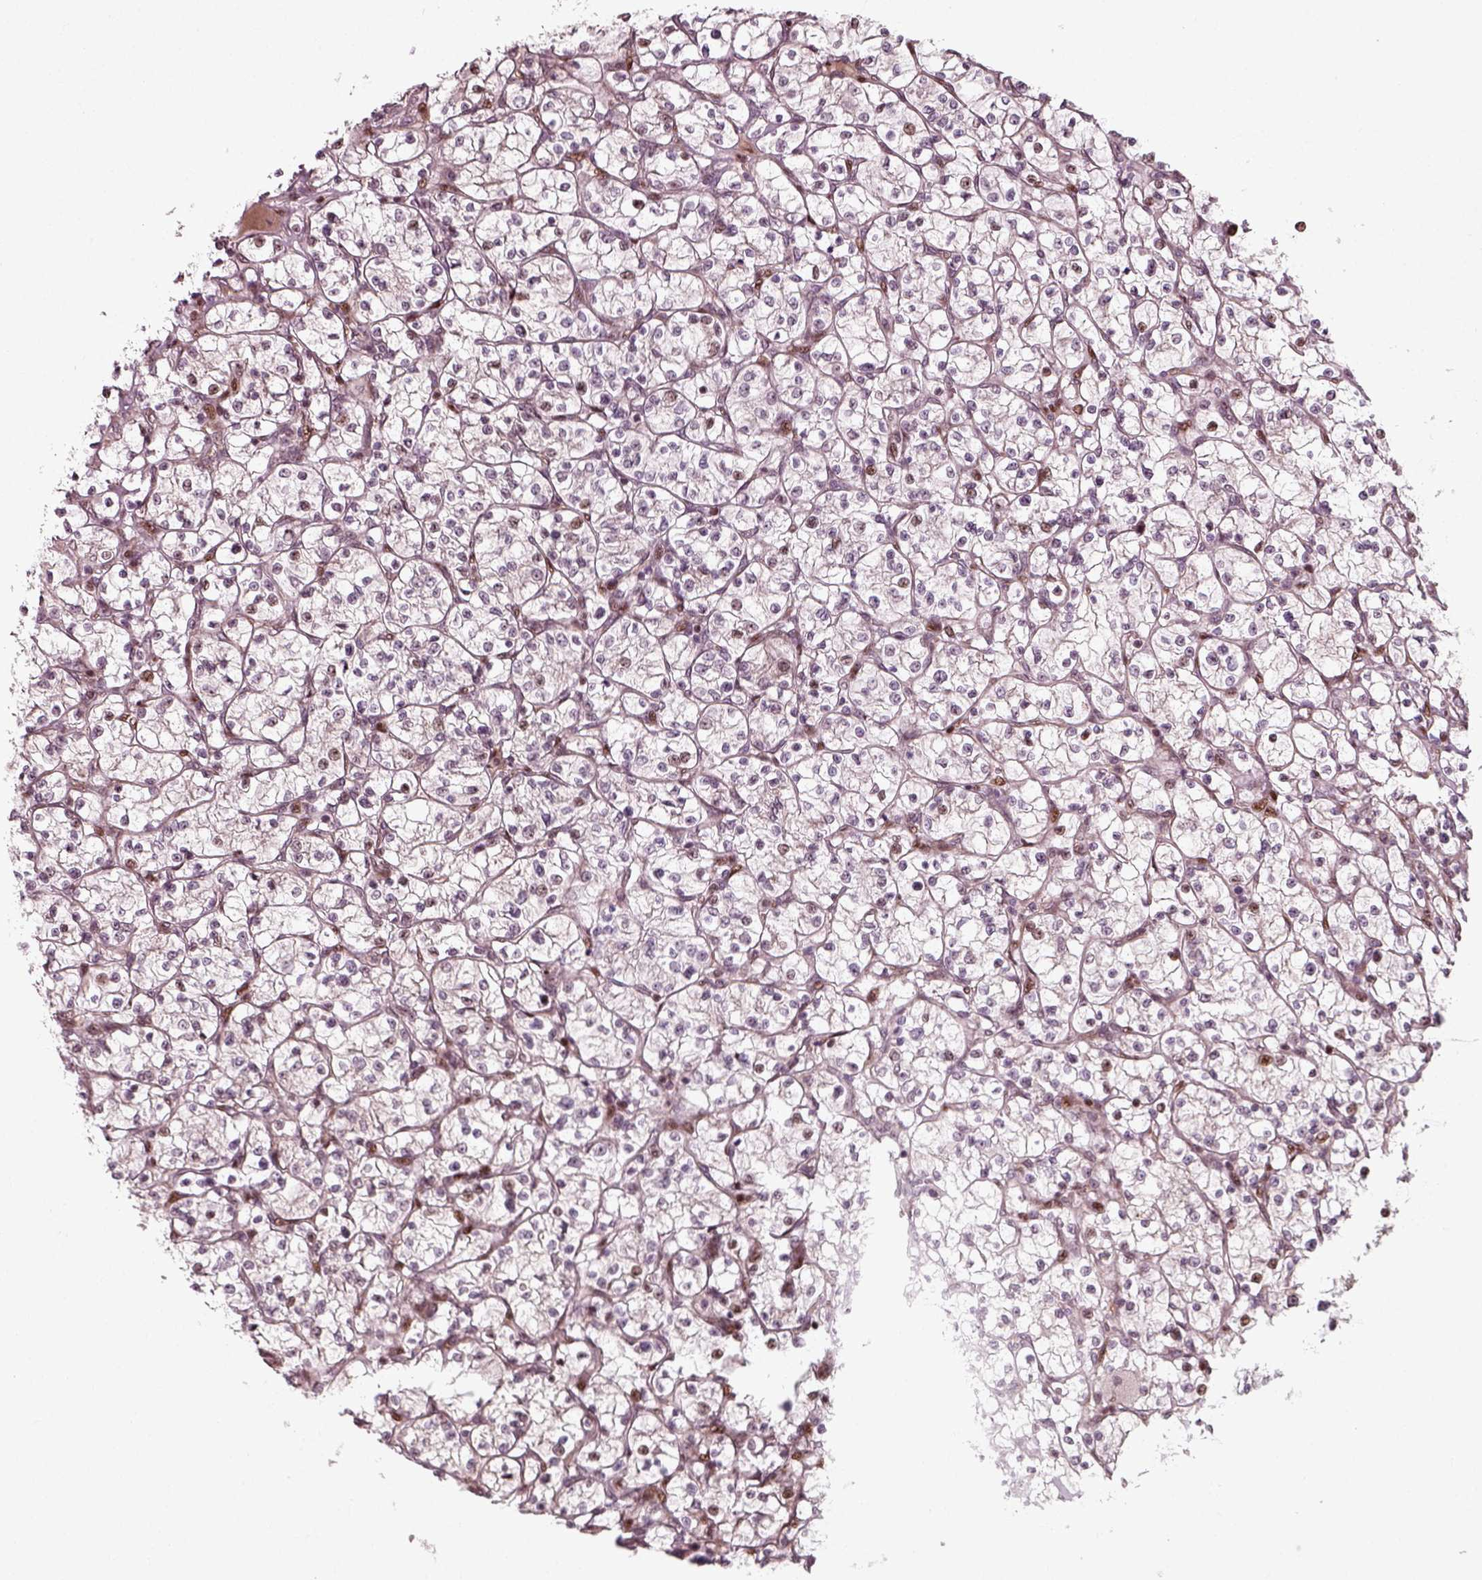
{"staining": {"intensity": "moderate", "quantity": "<25%", "location": "nuclear"}, "tissue": "renal cancer", "cell_type": "Tumor cells", "image_type": "cancer", "snomed": [{"axis": "morphology", "description": "Adenocarcinoma, NOS"}, {"axis": "topography", "description": "Kidney"}], "caption": "Immunohistochemistry (IHC) (DAB) staining of human renal cancer (adenocarcinoma) displays moderate nuclear protein staining in about <25% of tumor cells. The staining was performed using DAB (3,3'-diaminobenzidine), with brown indicating positive protein expression. Nuclei are stained blue with hematoxylin.", "gene": "CDC14A", "patient": {"sex": "female", "age": 64}}